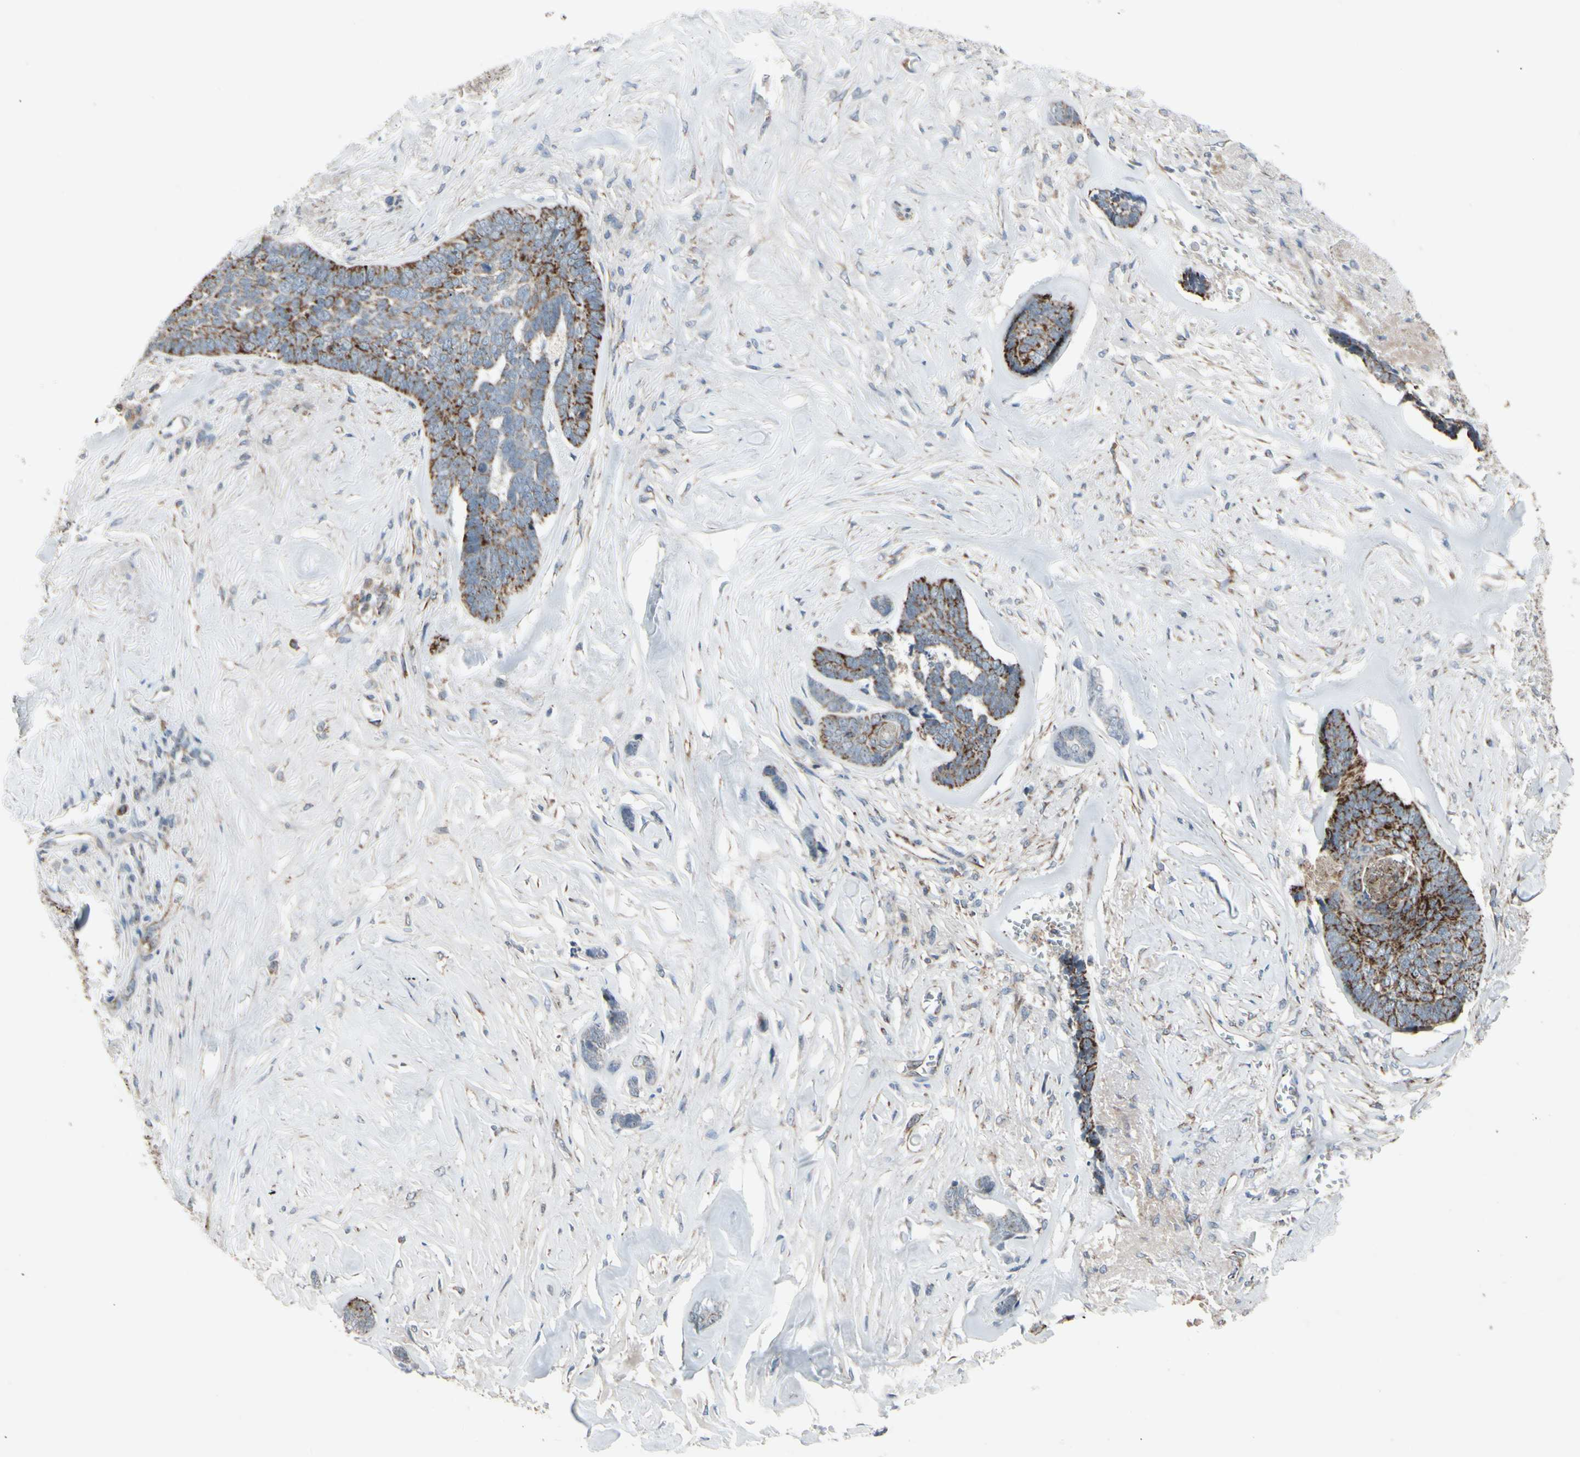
{"staining": {"intensity": "moderate", "quantity": ">75%", "location": "cytoplasmic/membranous"}, "tissue": "skin cancer", "cell_type": "Tumor cells", "image_type": "cancer", "snomed": [{"axis": "morphology", "description": "Basal cell carcinoma"}, {"axis": "topography", "description": "Skin"}], "caption": "Immunohistochemistry (IHC) of human skin cancer (basal cell carcinoma) exhibits medium levels of moderate cytoplasmic/membranous expression in approximately >75% of tumor cells.", "gene": "CPT1A", "patient": {"sex": "male", "age": 84}}